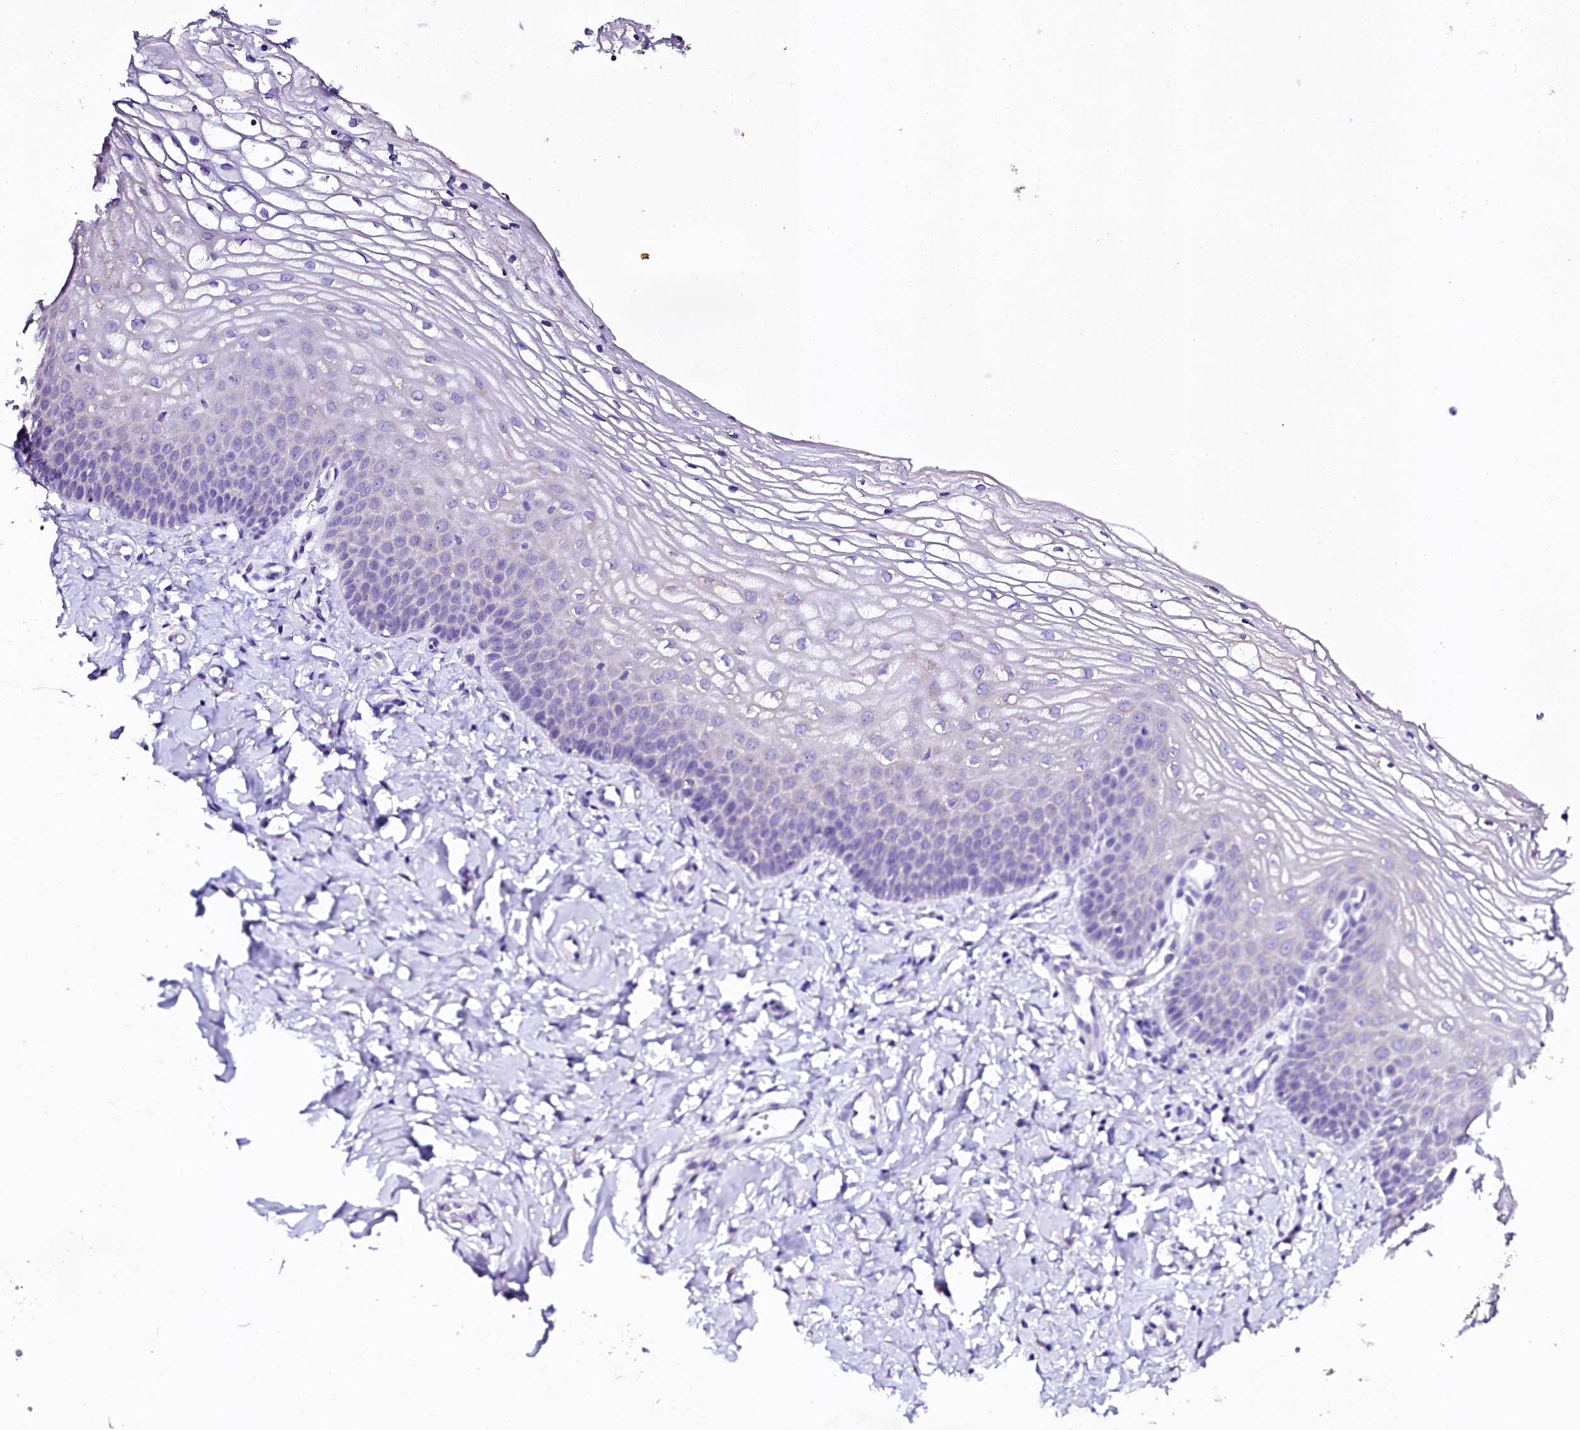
{"staining": {"intensity": "negative", "quantity": "none", "location": "none"}, "tissue": "vagina", "cell_type": "Squamous epithelial cells", "image_type": "normal", "snomed": [{"axis": "morphology", "description": "Normal tissue, NOS"}, {"axis": "topography", "description": "Vagina"}, {"axis": "topography", "description": "Cervix"}], "caption": "The photomicrograph displays no significant positivity in squamous epithelial cells of vagina. Brightfield microscopy of immunohistochemistry stained with DAB (3,3'-diaminobenzidine) (brown) and hematoxylin (blue), captured at high magnification.", "gene": "NAA16", "patient": {"sex": "female", "age": 40}}